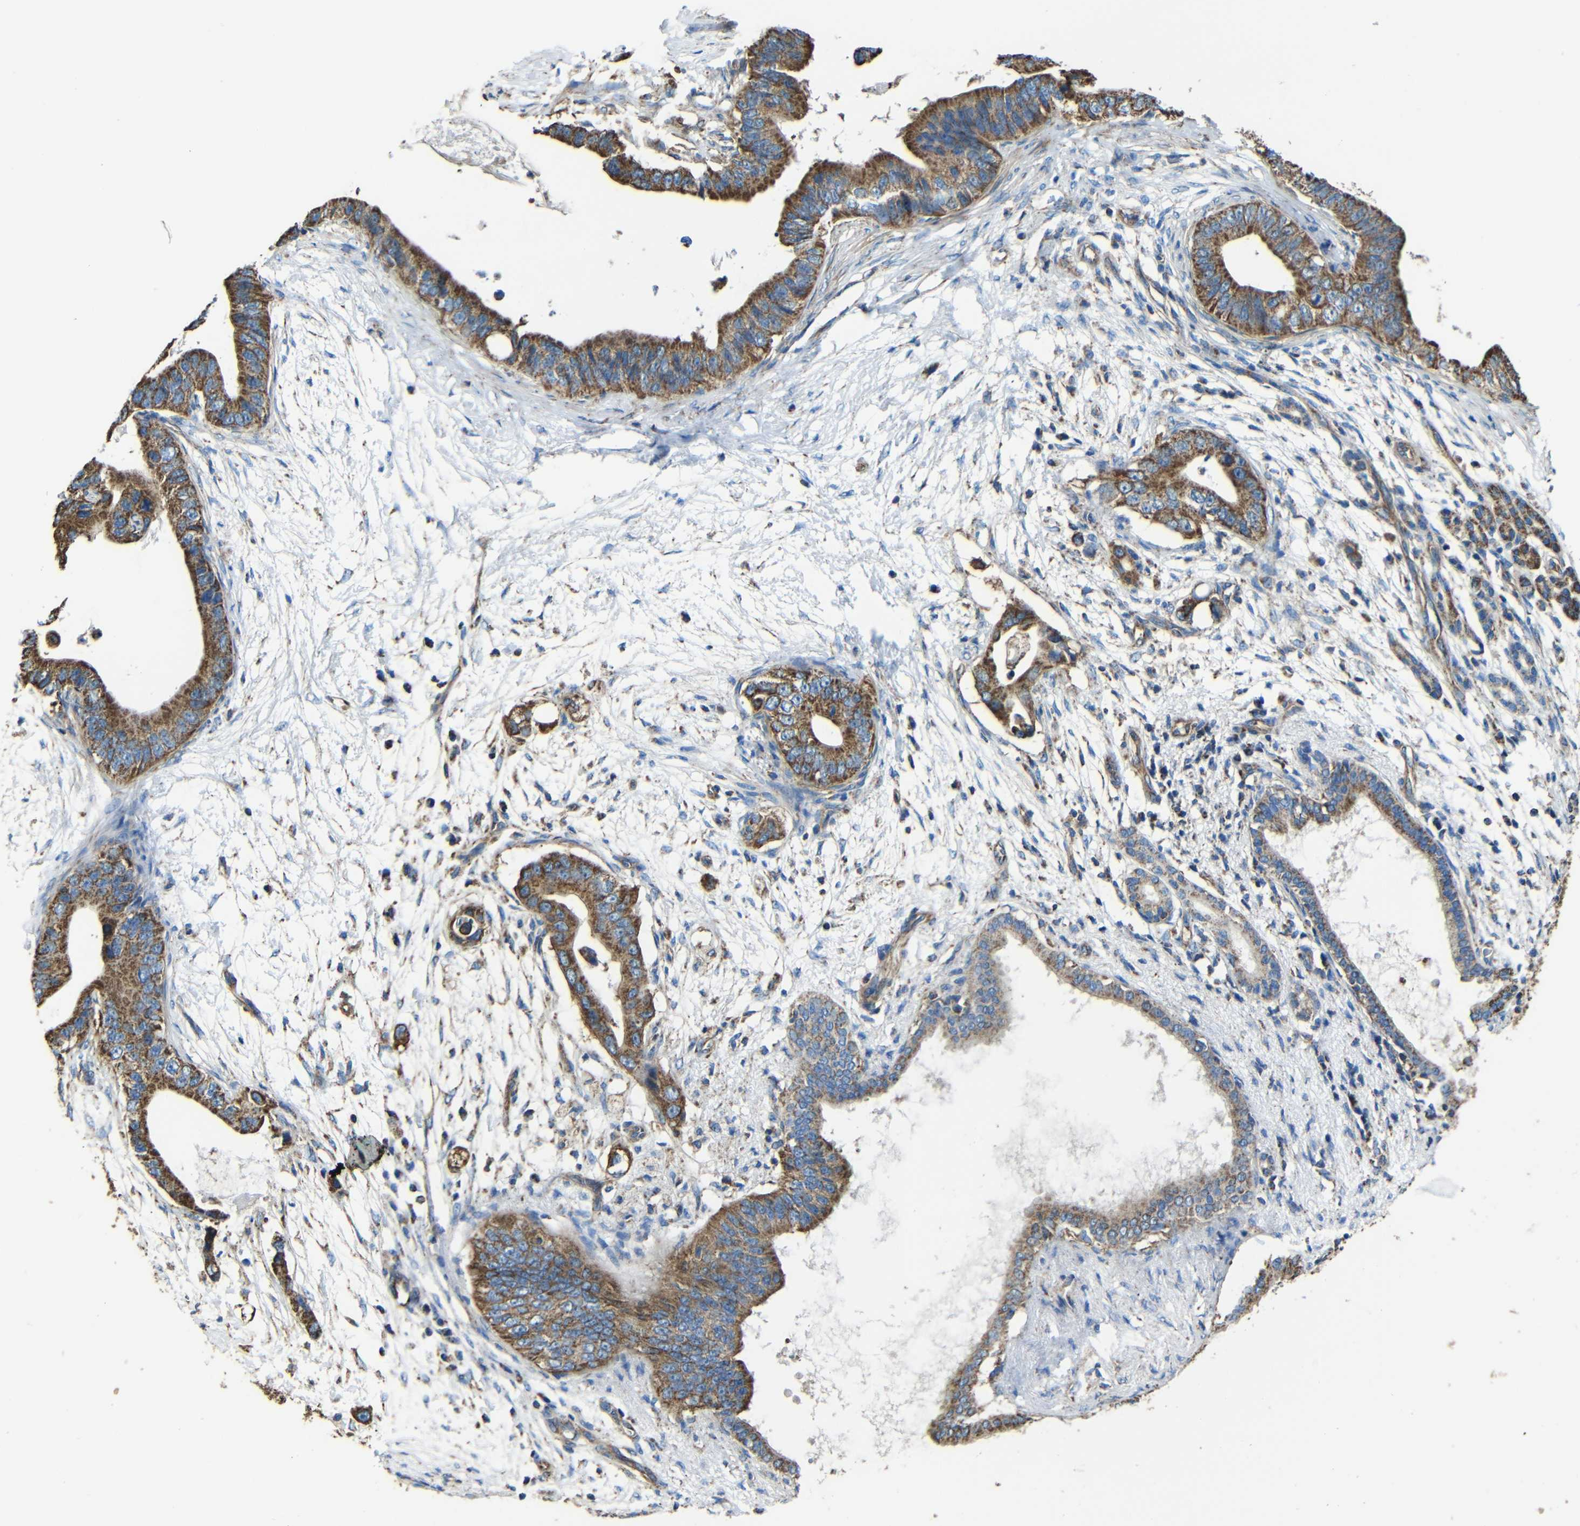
{"staining": {"intensity": "strong", "quantity": ">75%", "location": "cytoplasmic/membranous"}, "tissue": "pancreatic cancer", "cell_type": "Tumor cells", "image_type": "cancer", "snomed": [{"axis": "morphology", "description": "Adenocarcinoma, NOS"}, {"axis": "topography", "description": "Pancreas"}], "caption": "IHC (DAB (3,3'-diaminobenzidine)) staining of pancreatic adenocarcinoma reveals strong cytoplasmic/membranous protein positivity in about >75% of tumor cells. The staining was performed using DAB (3,3'-diaminobenzidine), with brown indicating positive protein expression. Nuclei are stained blue with hematoxylin.", "gene": "INTS6L", "patient": {"sex": "male", "age": 77}}